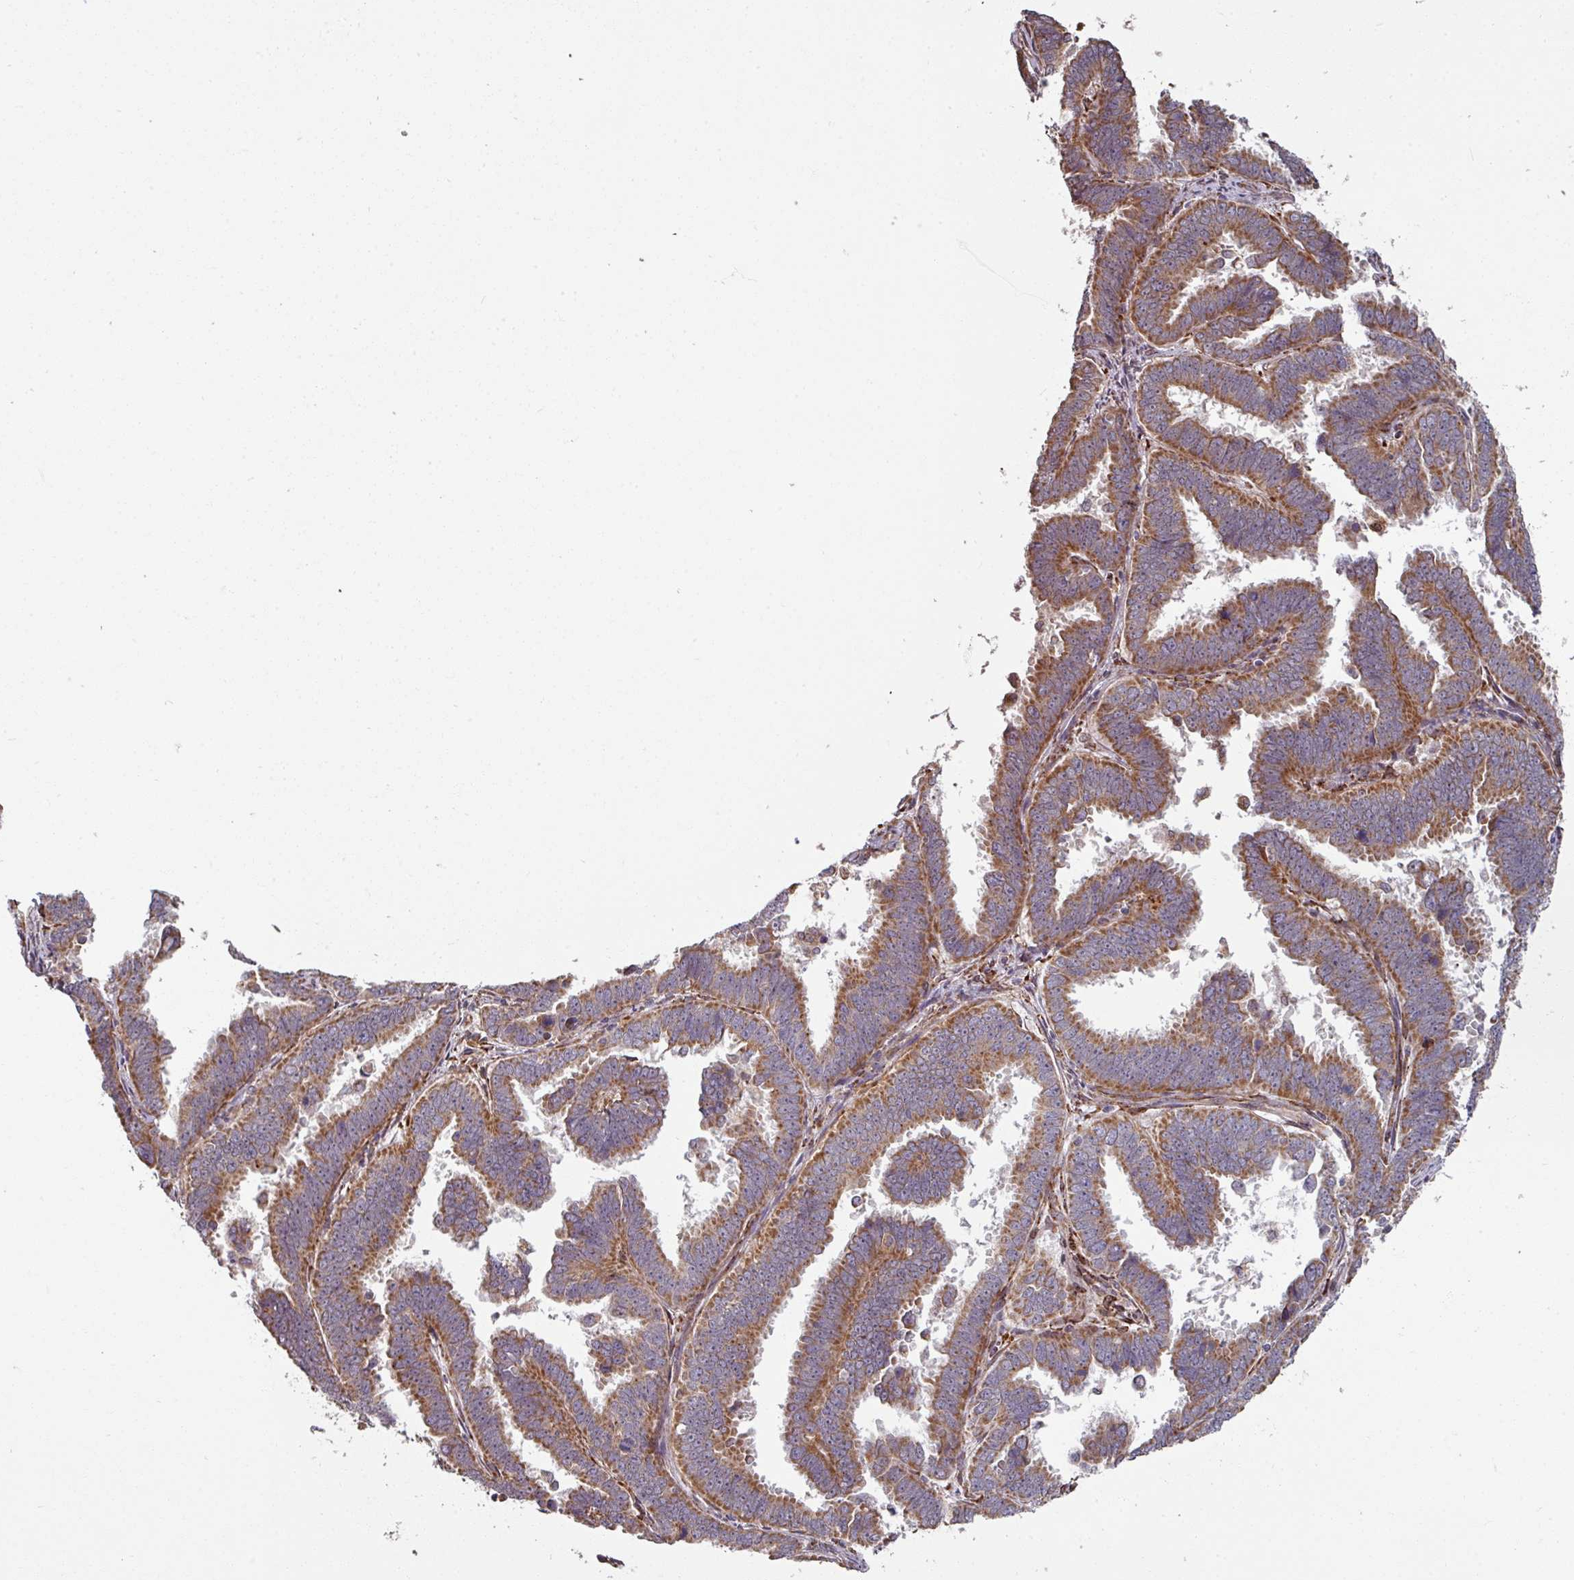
{"staining": {"intensity": "moderate", "quantity": ">75%", "location": "cytoplasmic/membranous"}, "tissue": "endometrial cancer", "cell_type": "Tumor cells", "image_type": "cancer", "snomed": [{"axis": "morphology", "description": "Adenocarcinoma, NOS"}, {"axis": "topography", "description": "Endometrium"}], "caption": "Tumor cells show medium levels of moderate cytoplasmic/membranous staining in approximately >75% of cells in human adenocarcinoma (endometrial). The protein of interest is shown in brown color, while the nuclei are stained blue.", "gene": "MAGT1", "patient": {"sex": "female", "age": 75}}